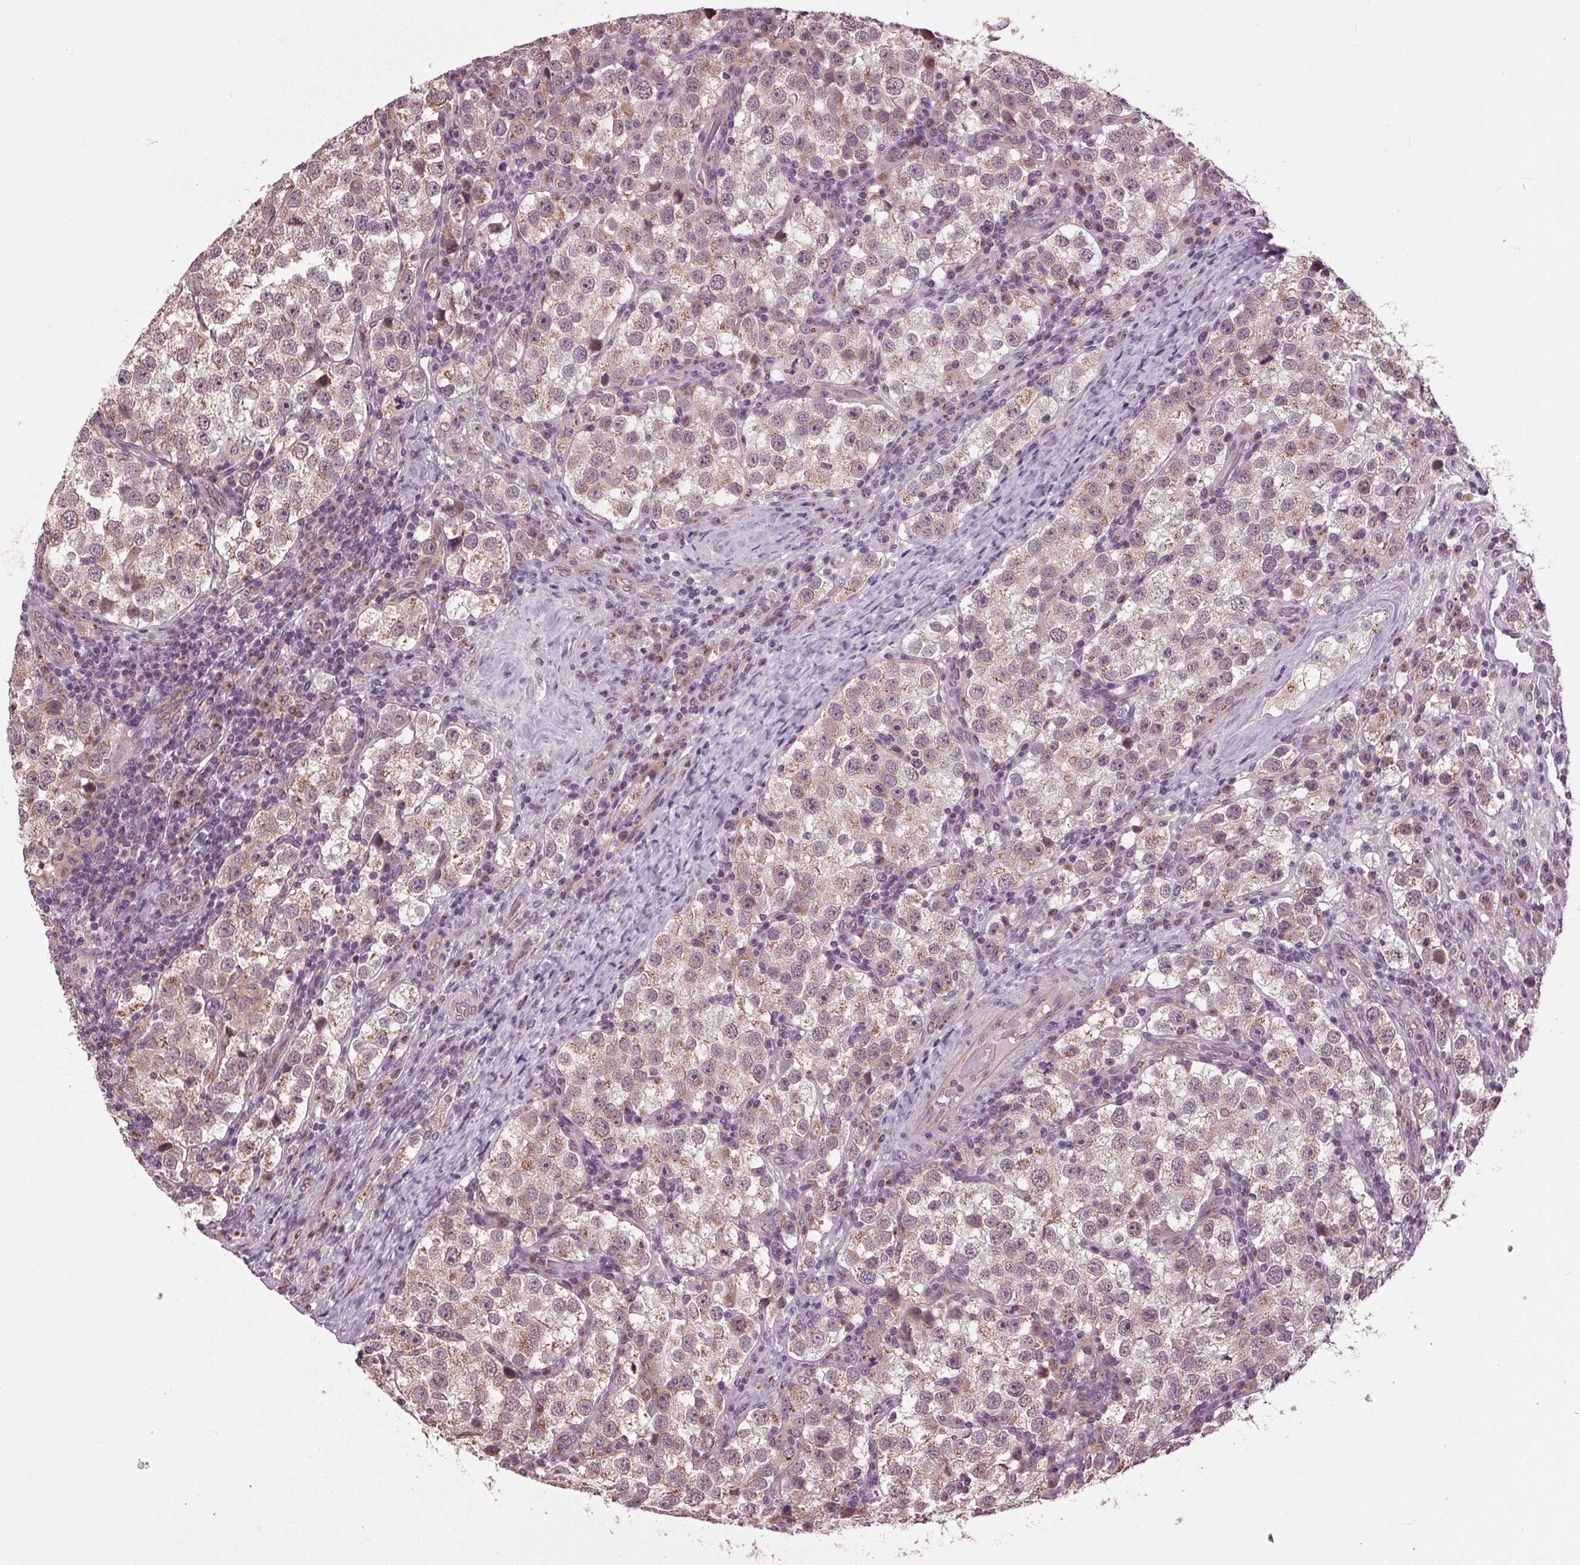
{"staining": {"intensity": "weak", "quantity": ">75%", "location": "cytoplasmic/membranous"}, "tissue": "testis cancer", "cell_type": "Tumor cells", "image_type": "cancer", "snomed": [{"axis": "morphology", "description": "Seminoma, NOS"}, {"axis": "topography", "description": "Testis"}], "caption": "The micrograph exhibits a brown stain indicating the presence of a protein in the cytoplasmic/membranous of tumor cells in seminoma (testis).", "gene": "BSDC1", "patient": {"sex": "male", "age": 37}}